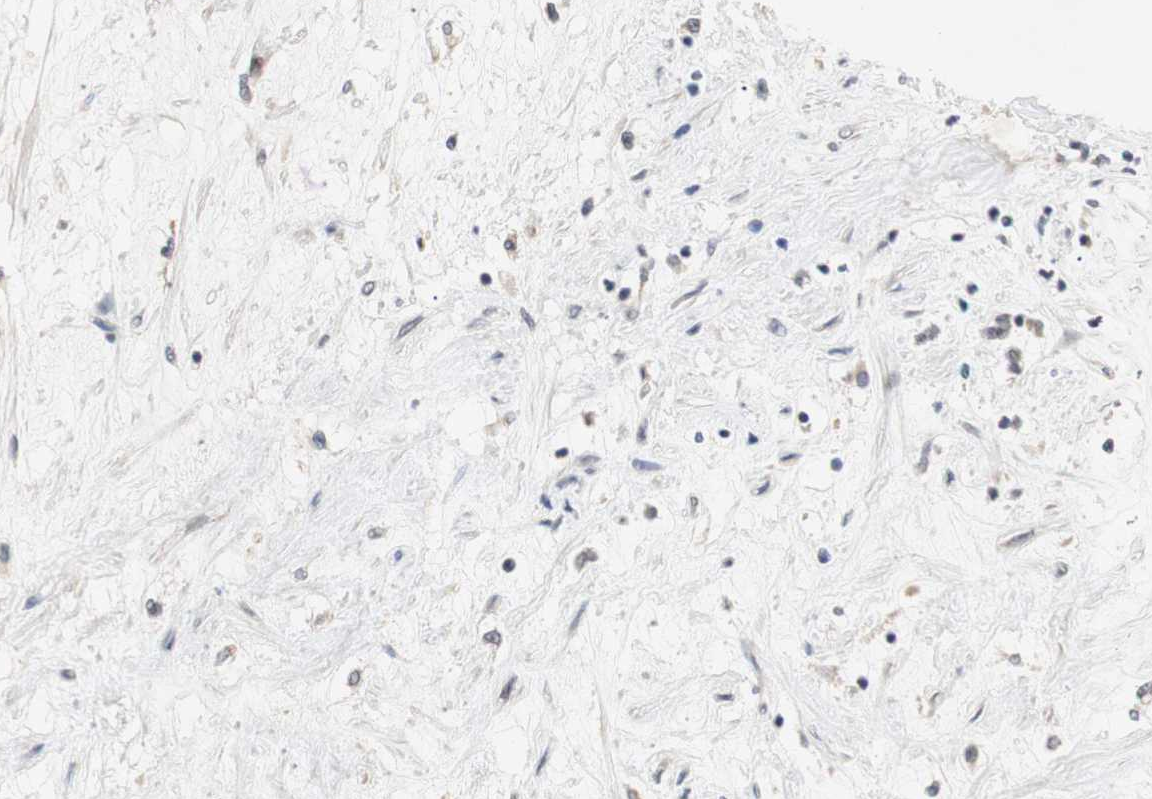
{"staining": {"intensity": "negative", "quantity": "none", "location": "none"}, "tissue": "renal cancer", "cell_type": "Tumor cells", "image_type": "cancer", "snomed": [{"axis": "morphology", "description": "Adenocarcinoma, NOS"}, {"axis": "topography", "description": "Kidney"}], "caption": "Immunohistochemistry (IHC) image of neoplastic tissue: renal adenocarcinoma stained with DAB displays no significant protein staining in tumor cells. The staining is performed using DAB brown chromogen with nuclei counter-stained in using hematoxylin.", "gene": "FOSB", "patient": {"sex": "male", "age": 68}}